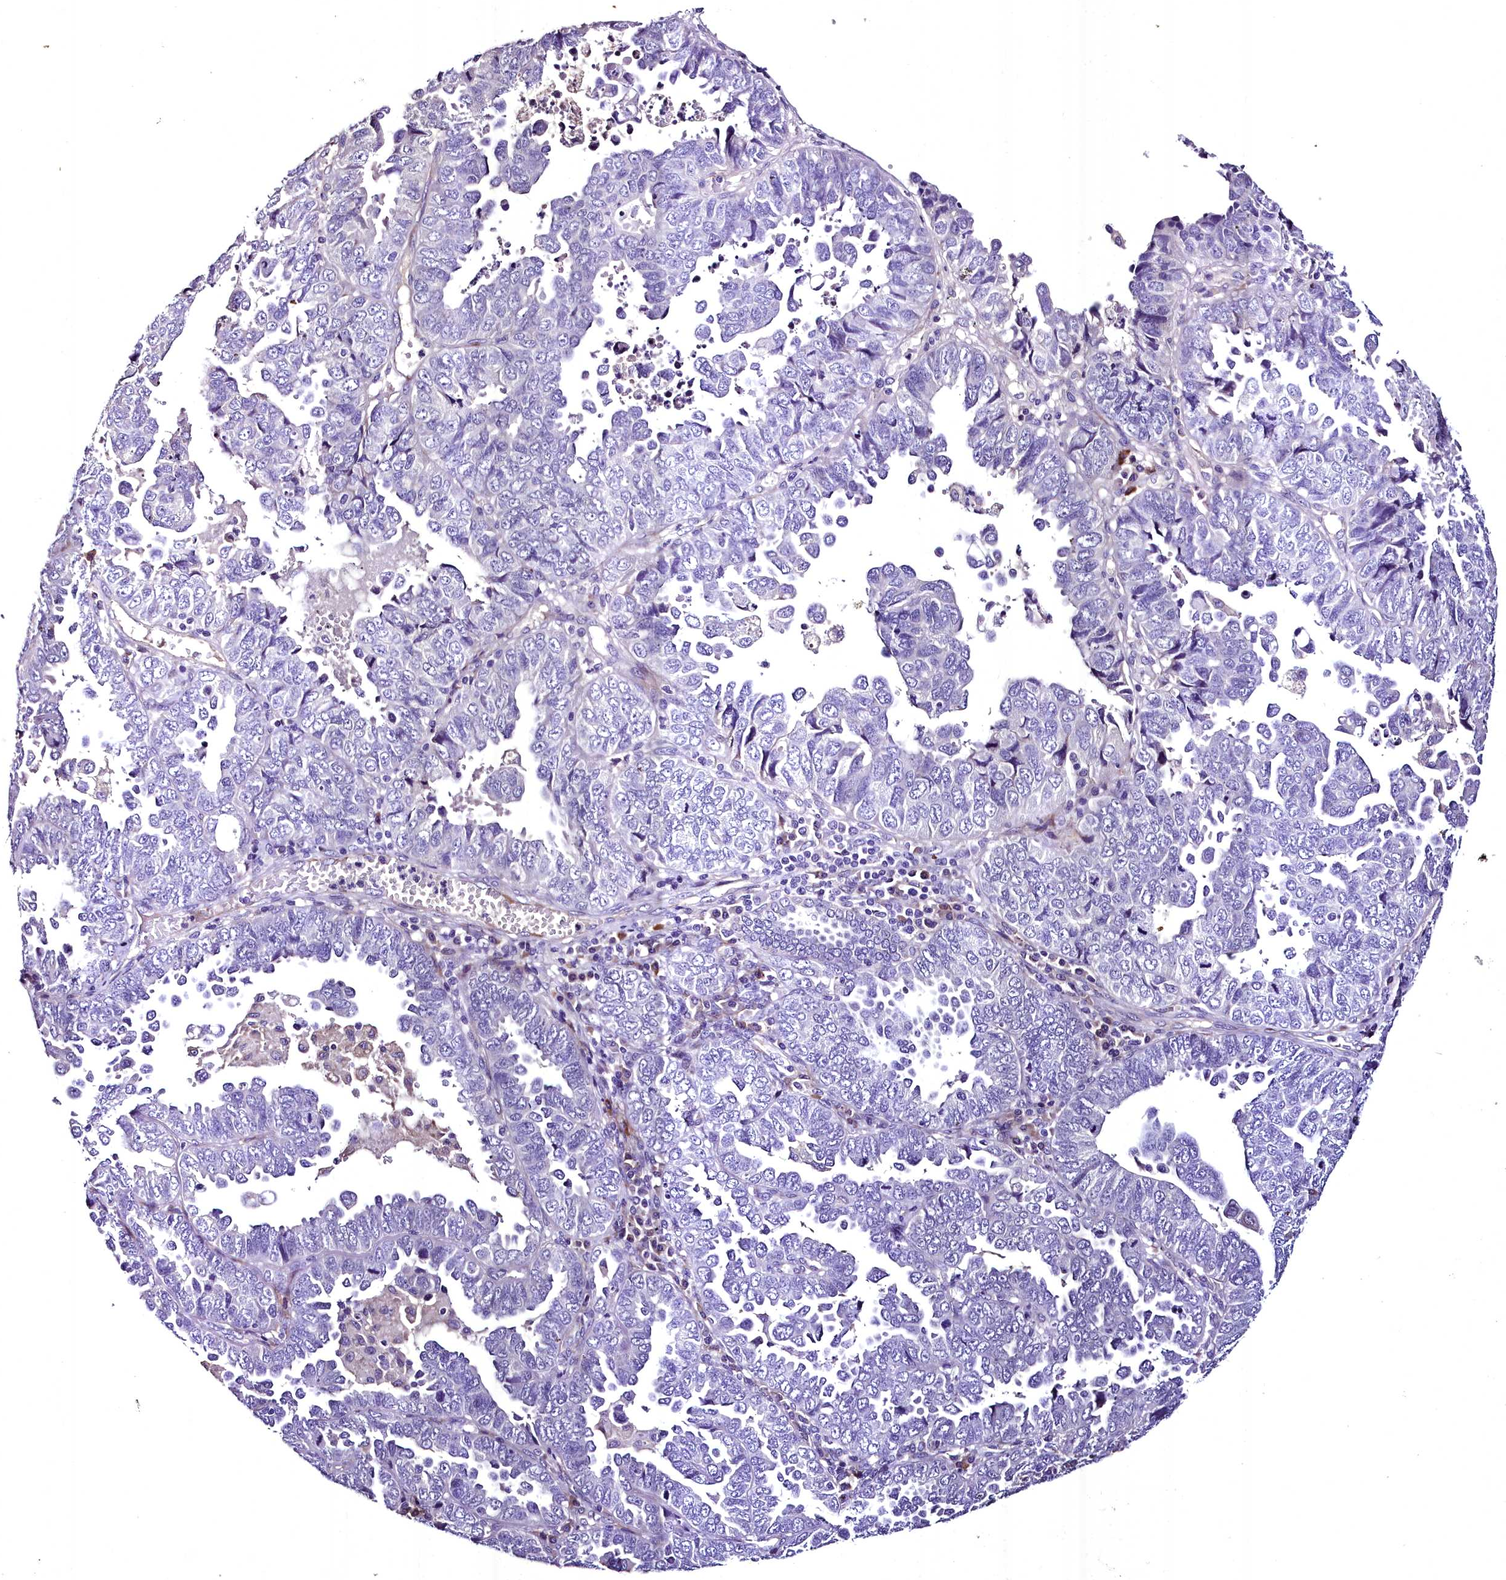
{"staining": {"intensity": "negative", "quantity": "none", "location": "none"}, "tissue": "endometrial cancer", "cell_type": "Tumor cells", "image_type": "cancer", "snomed": [{"axis": "morphology", "description": "Adenocarcinoma, NOS"}, {"axis": "topography", "description": "Endometrium"}], "caption": "Image shows no significant protein staining in tumor cells of adenocarcinoma (endometrial).", "gene": "MS4A18", "patient": {"sex": "female", "age": 79}}